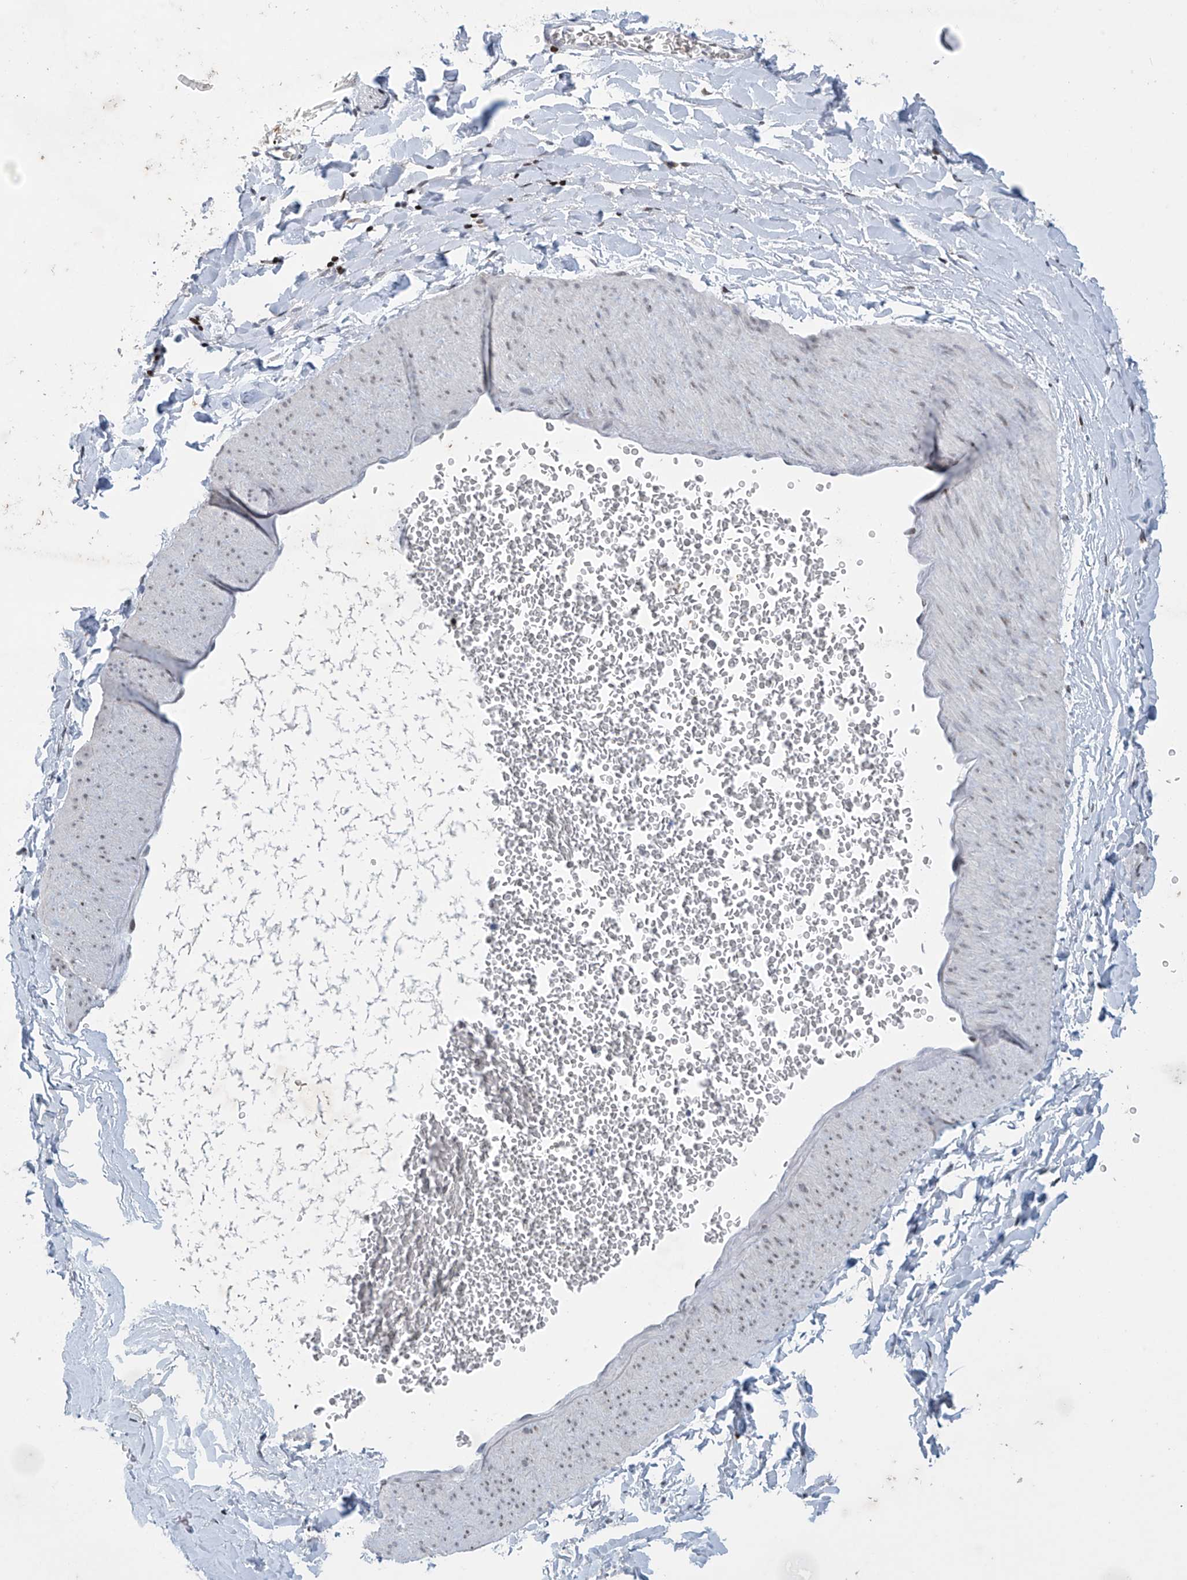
{"staining": {"intensity": "negative", "quantity": "none", "location": "none"}, "tissue": "adipose tissue", "cell_type": "Adipocytes", "image_type": "normal", "snomed": [{"axis": "morphology", "description": "Normal tissue, NOS"}, {"axis": "topography", "description": "Gallbladder"}, {"axis": "topography", "description": "Peripheral nerve tissue"}], "caption": "DAB immunohistochemical staining of benign adipose tissue reveals no significant expression in adipocytes.", "gene": "RFX7", "patient": {"sex": "male", "age": 38}}